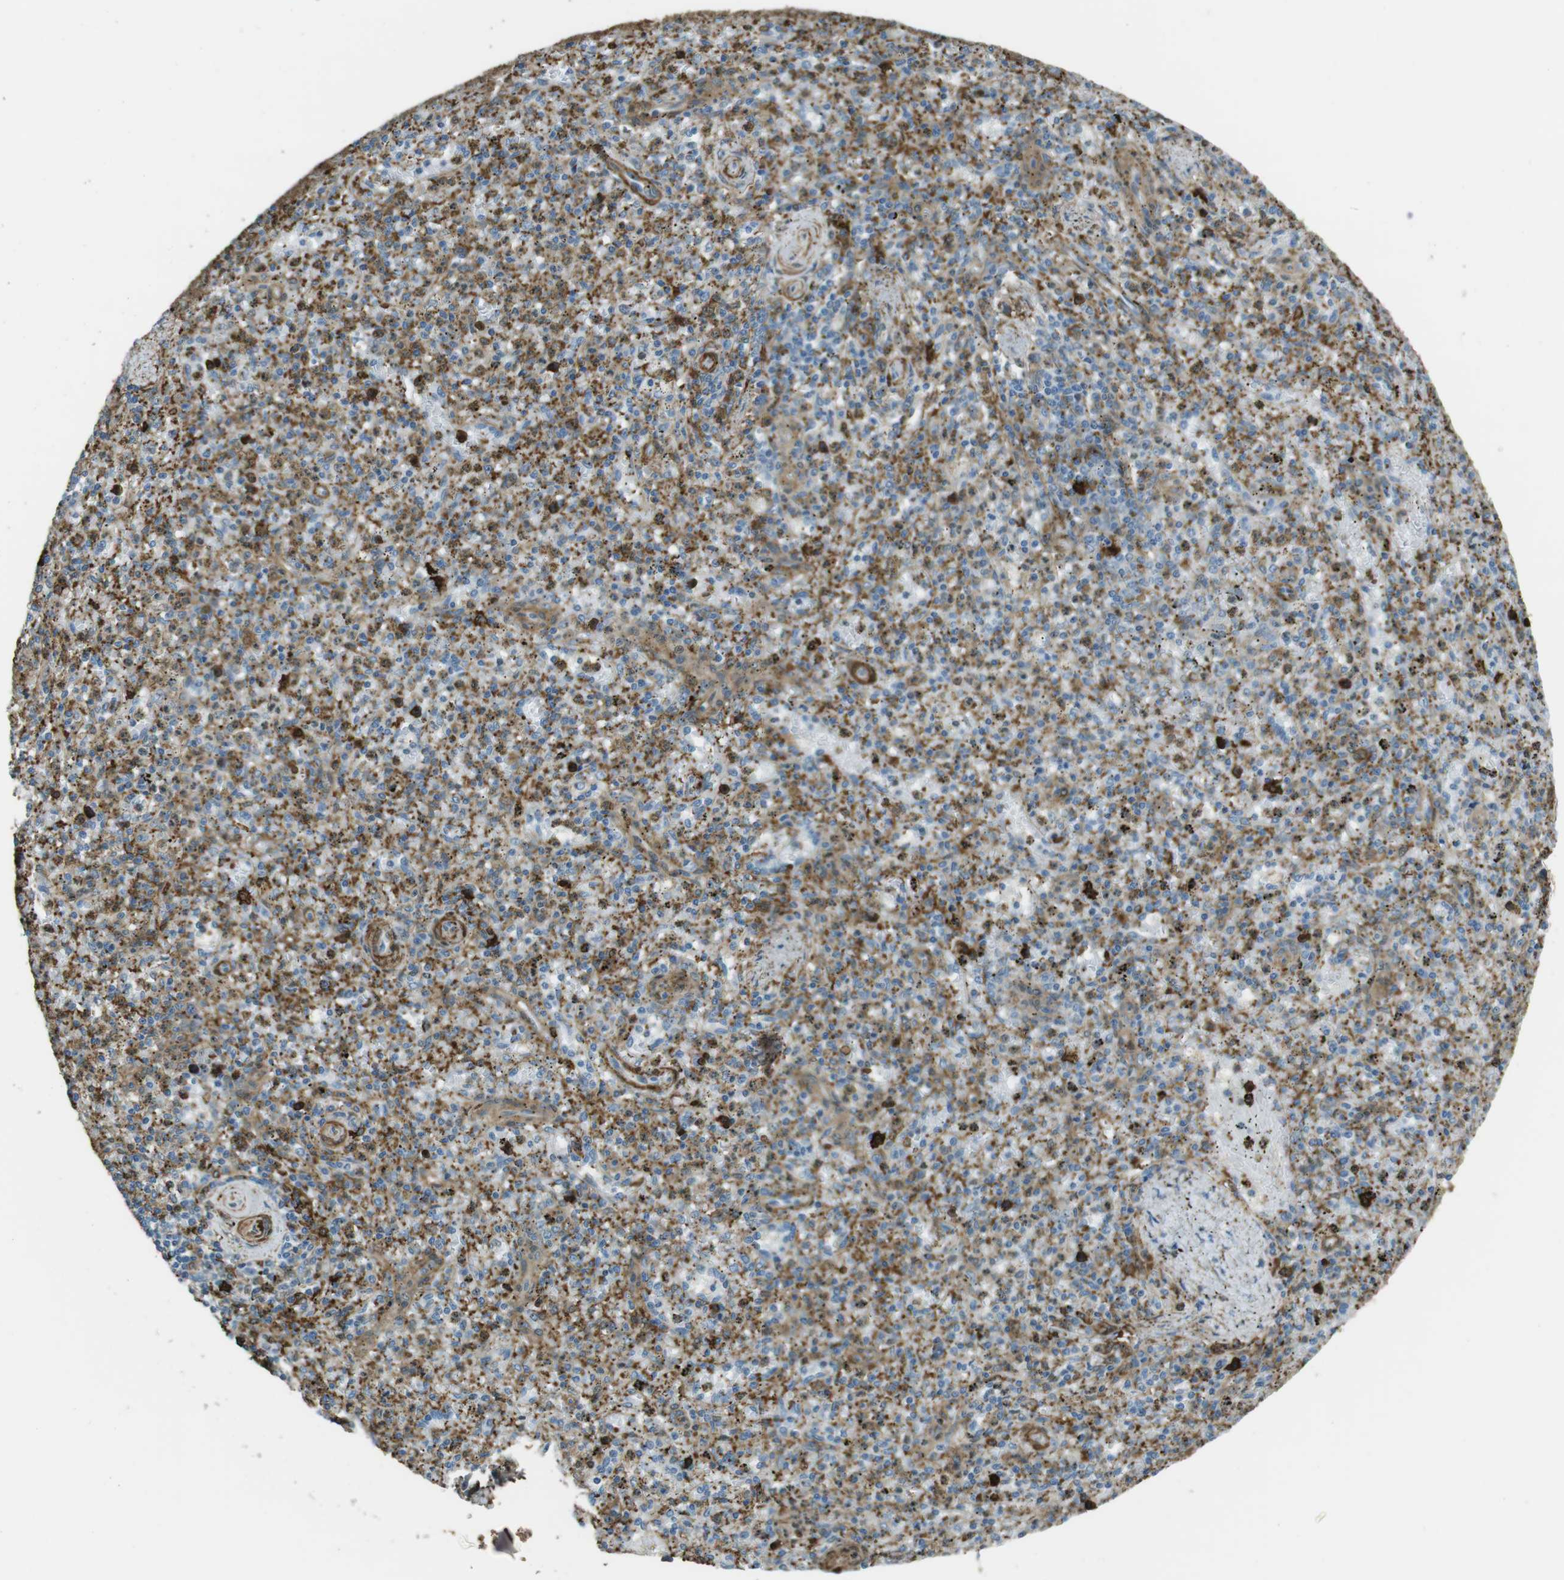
{"staining": {"intensity": "moderate", "quantity": ">75%", "location": "cytoplasmic/membranous"}, "tissue": "spleen", "cell_type": "Cells in red pulp", "image_type": "normal", "snomed": [{"axis": "morphology", "description": "Normal tissue, NOS"}, {"axis": "topography", "description": "Spleen"}], "caption": "A photomicrograph showing moderate cytoplasmic/membranous expression in approximately >75% of cells in red pulp in benign spleen, as visualized by brown immunohistochemical staining.", "gene": "SFT2D1", "patient": {"sex": "male", "age": 72}}